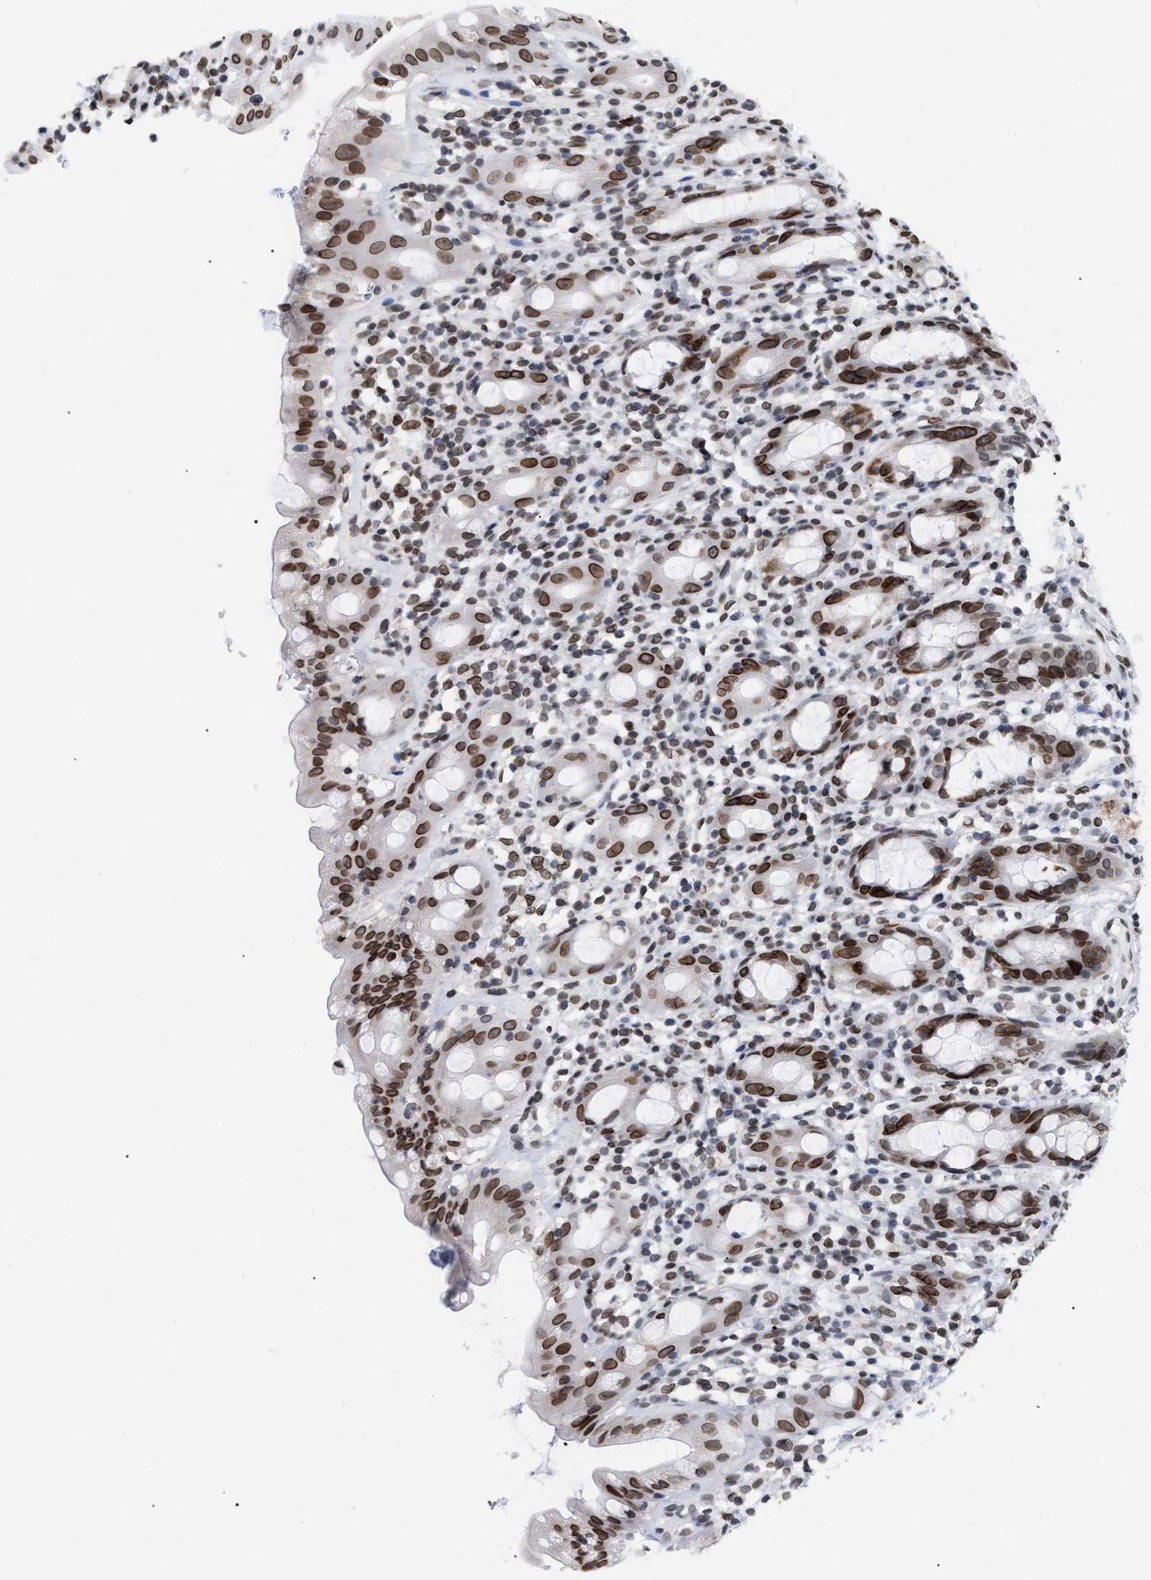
{"staining": {"intensity": "strong", "quantity": ">75%", "location": "cytoplasmic/membranous,nuclear"}, "tissue": "rectum", "cell_type": "Glandular cells", "image_type": "normal", "snomed": [{"axis": "morphology", "description": "Normal tissue, NOS"}, {"axis": "topography", "description": "Rectum"}], "caption": "Immunohistochemistry (DAB) staining of benign human rectum demonstrates strong cytoplasmic/membranous,nuclear protein expression in approximately >75% of glandular cells. (DAB (3,3'-diaminobenzidine) = brown stain, brightfield microscopy at high magnification).", "gene": "TPR", "patient": {"sex": "male", "age": 44}}